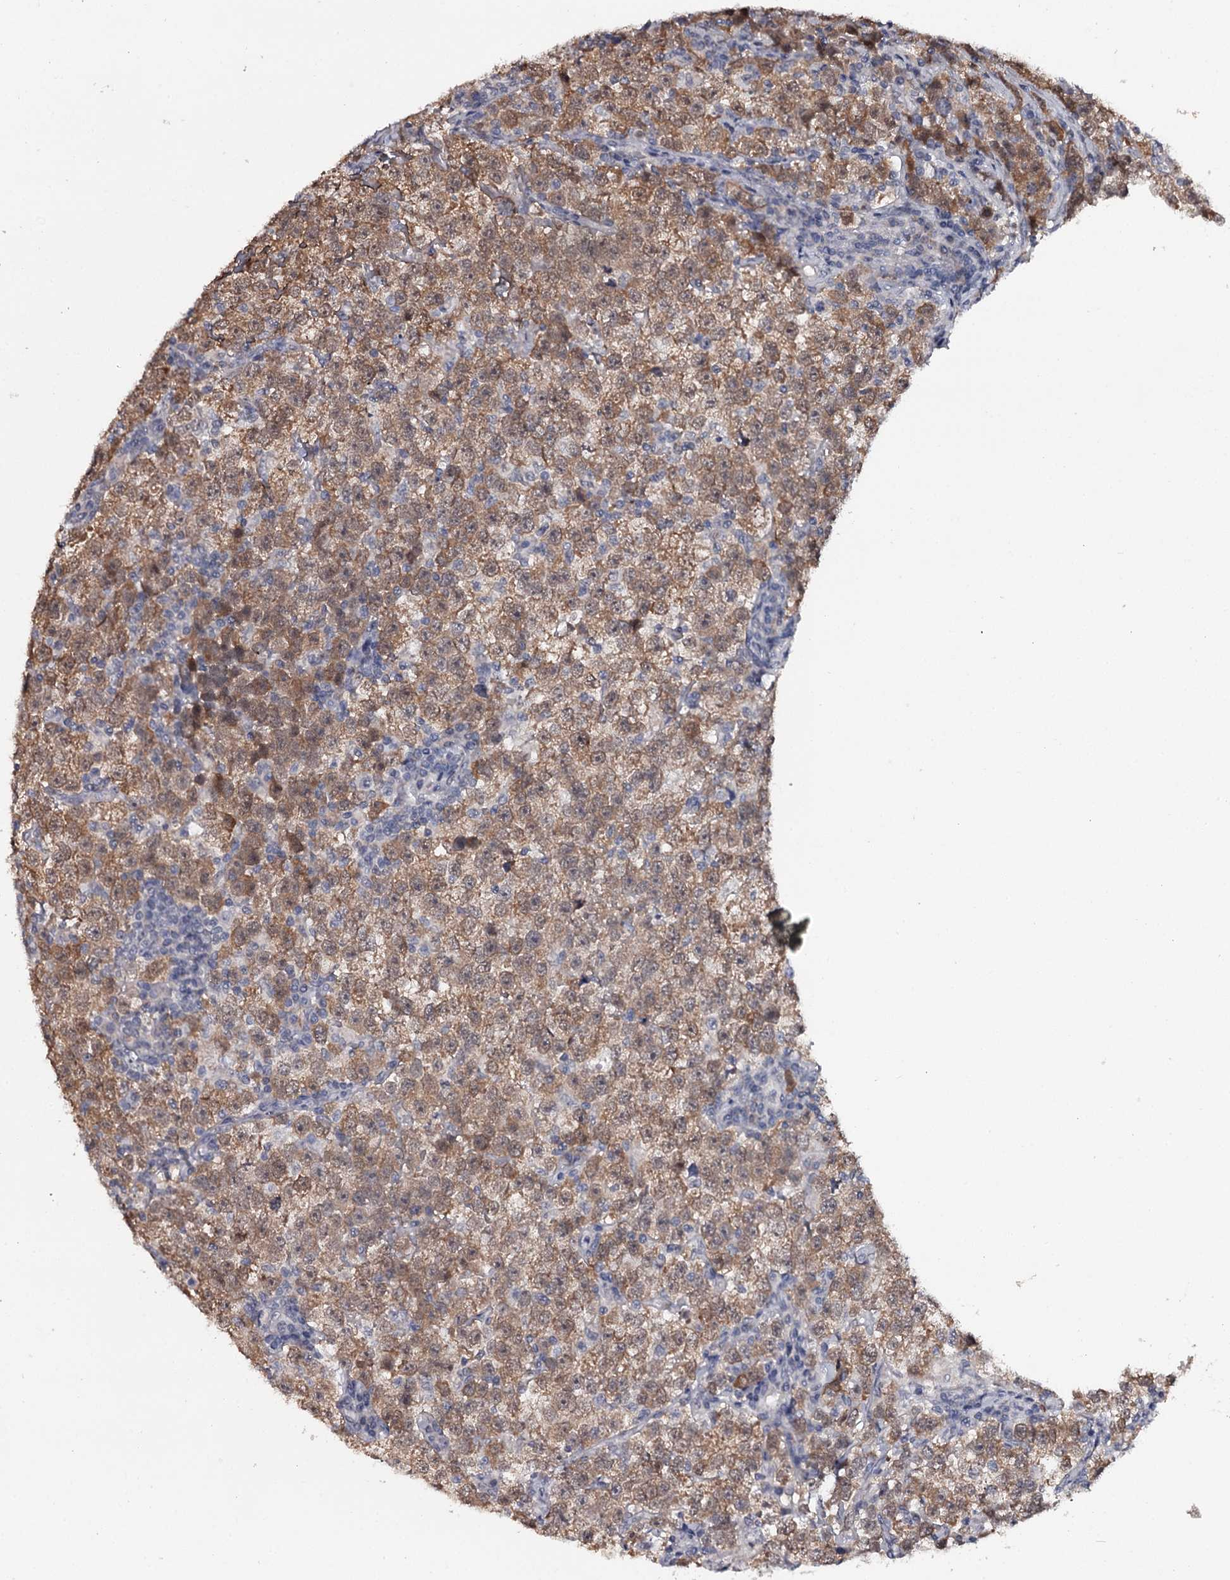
{"staining": {"intensity": "moderate", "quantity": ">75%", "location": "cytoplasmic/membranous"}, "tissue": "testis cancer", "cell_type": "Tumor cells", "image_type": "cancer", "snomed": [{"axis": "morphology", "description": "Normal tissue, NOS"}, {"axis": "morphology", "description": "Seminoma, NOS"}, {"axis": "topography", "description": "Testis"}], "caption": "Seminoma (testis) stained with a brown dye displays moderate cytoplasmic/membranous positive positivity in approximately >75% of tumor cells.", "gene": "GTSF1", "patient": {"sex": "male", "age": 43}}